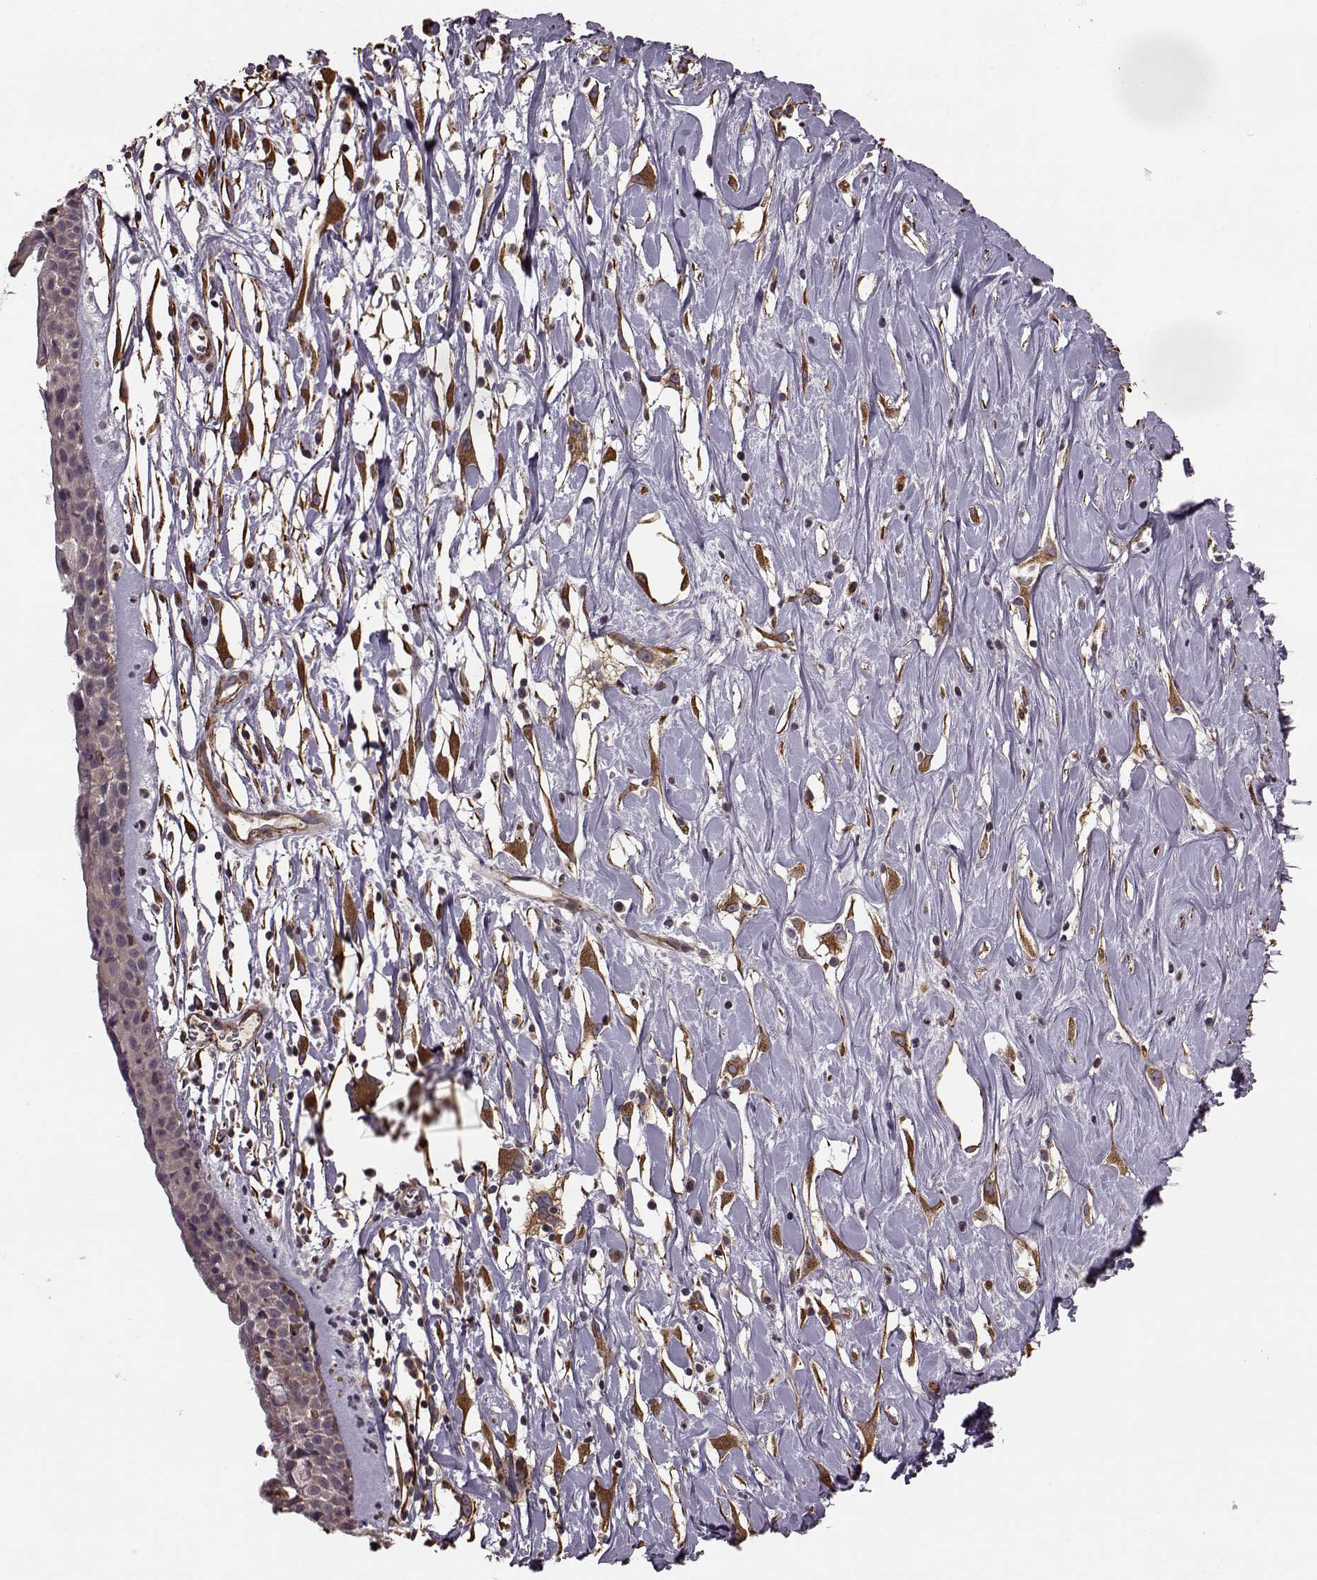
{"staining": {"intensity": "weak", "quantity": "25%-75%", "location": "cytoplasmic/membranous"}, "tissue": "nasopharynx", "cell_type": "Respiratory epithelial cells", "image_type": "normal", "snomed": [{"axis": "morphology", "description": "Normal tissue, NOS"}, {"axis": "topography", "description": "Nasopharynx"}], "caption": "A brown stain highlights weak cytoplasmic/membranous staining of a protein in respiratory epithelial cells of unremarkable nasopharynx.", "gene": "NTF3", "patient": {"sex": "female", "age": 85}}